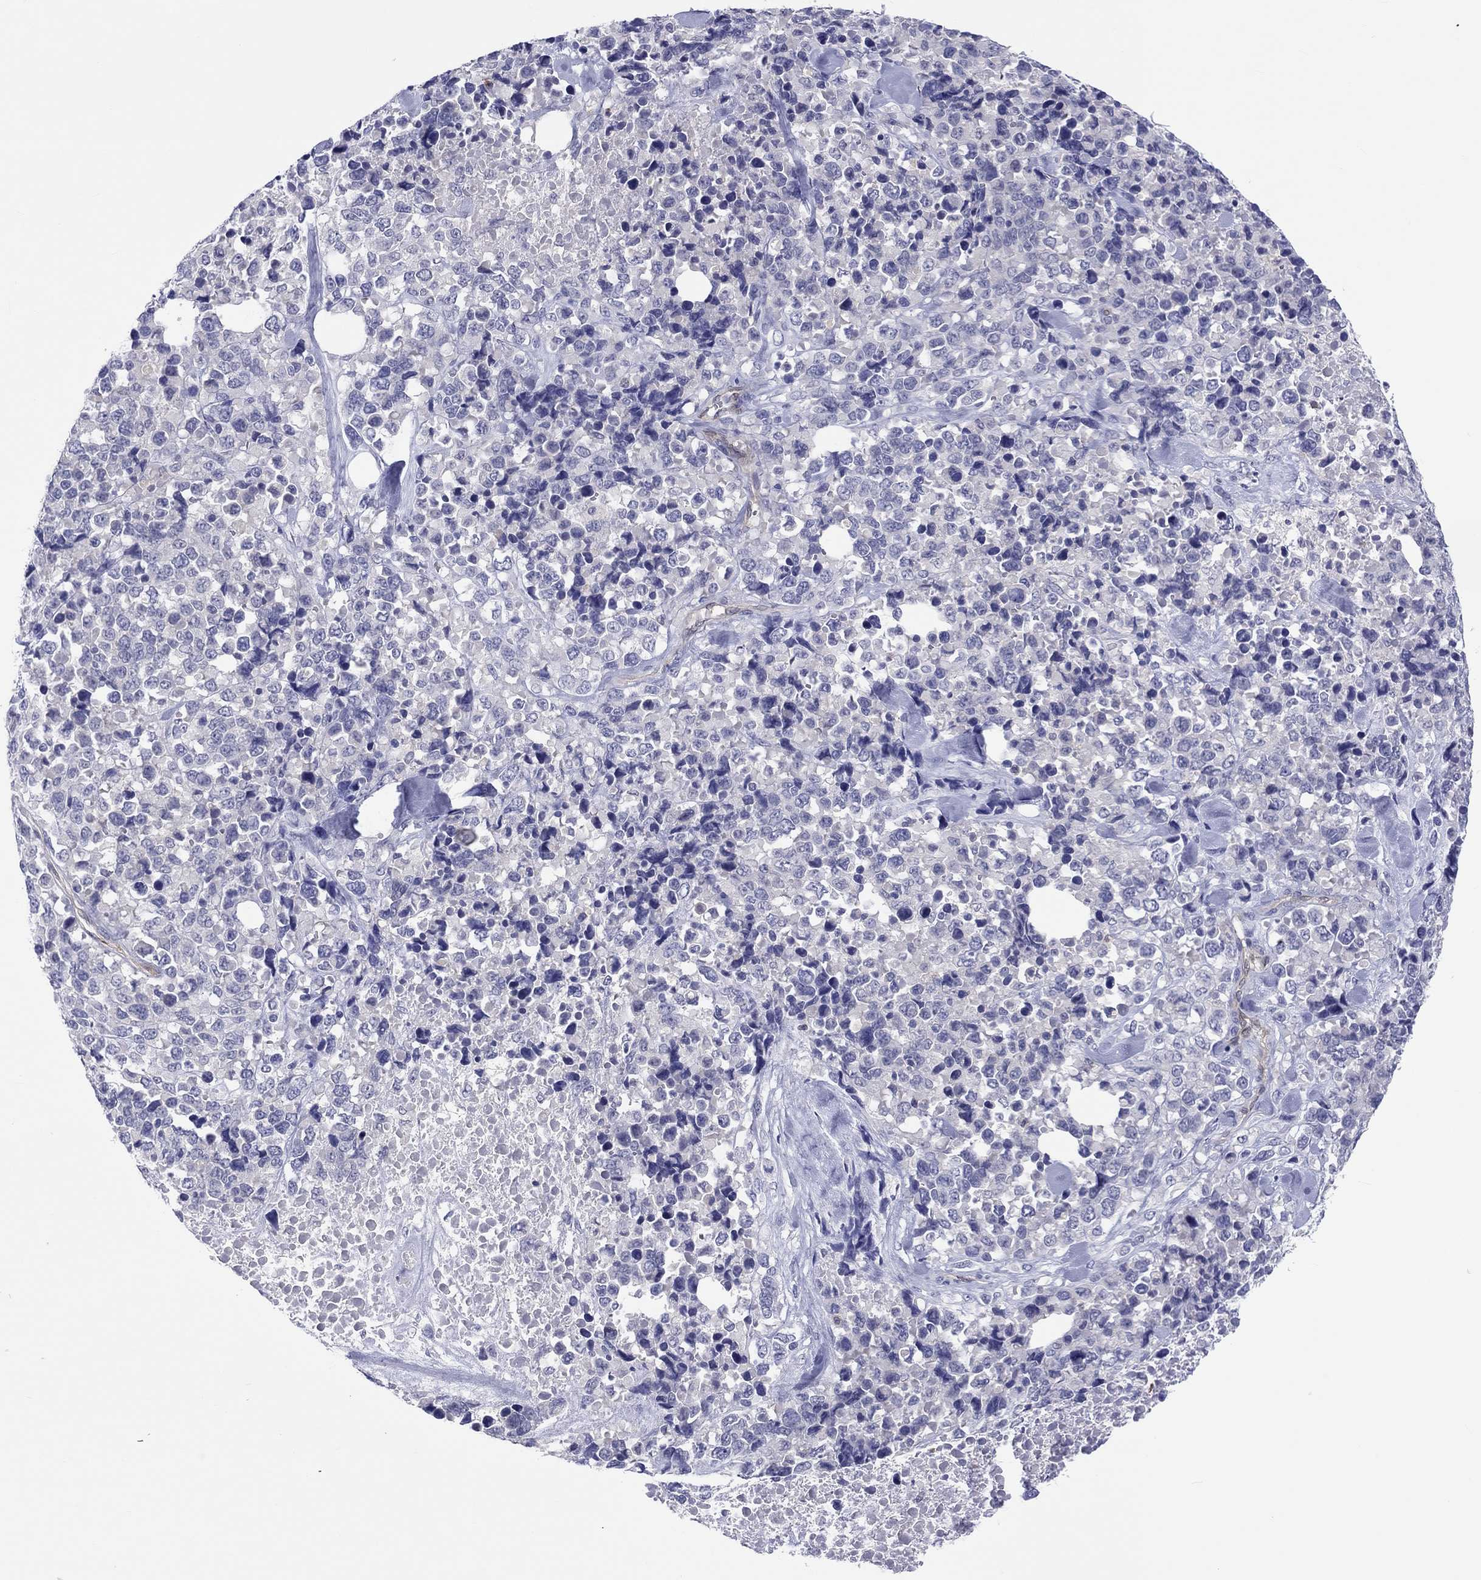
{"staining": {"intensity": "negative", "quantity": "none", "location": "none"}, "tissue": "melanoma", "cell_type": "Tumor cells", "image_type": "cancer", "snomed": [{"axis": "morphology", "description": "Malignant melanoma, Metastatic site"}, {"axis": "topography", "description": "Skin"}], "caption": "Human malignant melanoma (metastatic site) stained for a protein using immunohistochemistry (IHC) demonstrates no expression in tumor cells.", "gene": "ABCG4", "patient": {"sex": "male", "age": 84}}